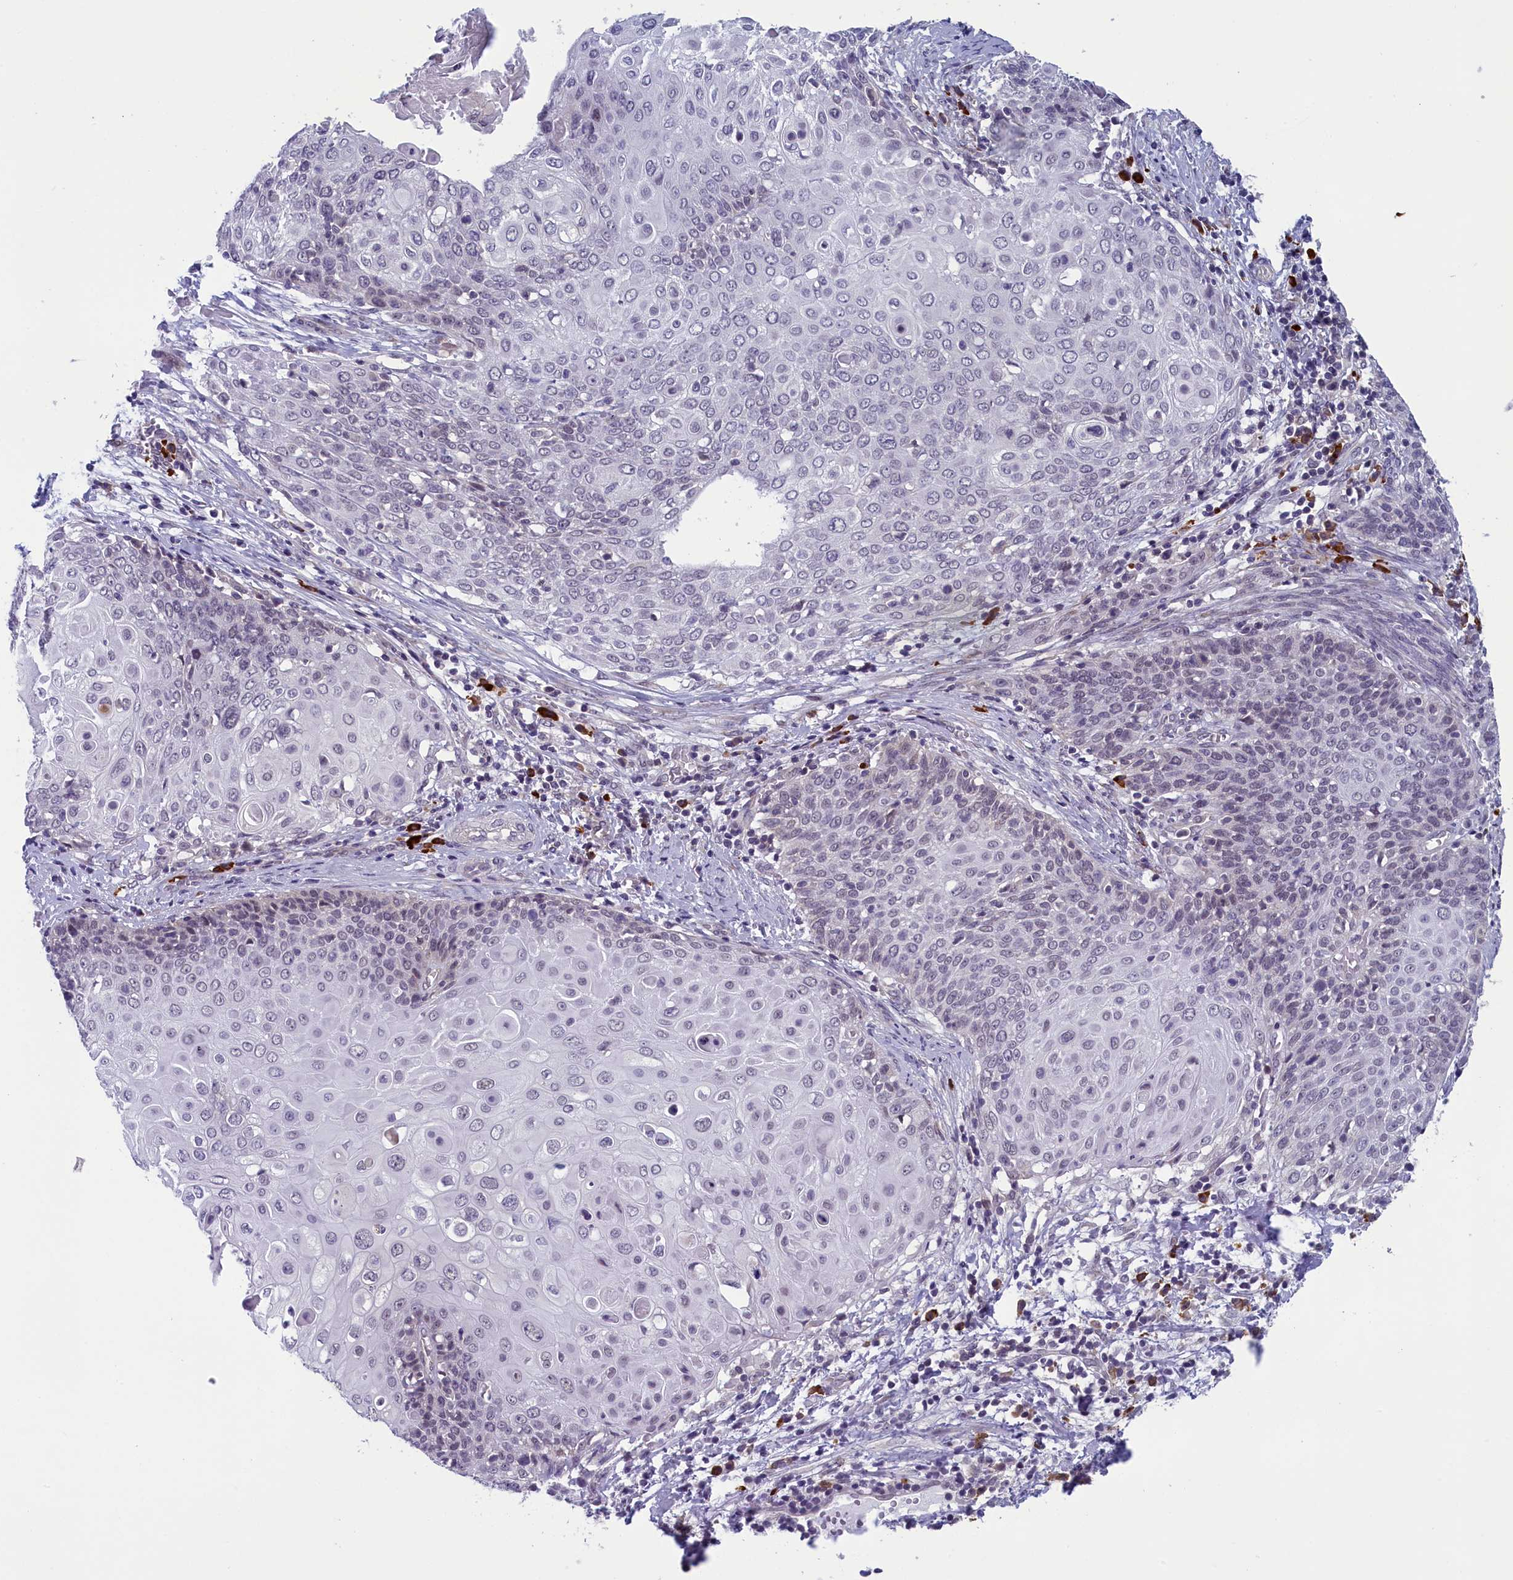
{"staining": {"intensity": "negative", "quantity": "none", "location": "none"}, "tissue": "cervical cancer", "cell_type": "Tumor cells", "image_type": "cancer", "snomed": [{"axis": "morphology", "description": "Squamous cell carcinoma, NOS"}, {"axis": "topography", "description": "Cervix"}], "caption": "Immunohistochemistry (IHC) histopathology image of human squamous cell carcinoma (cervical) stained for a protein (brown), which displays no expression in tumor cells.", "gene": "CNEP1R1", "patient": {"sex": "female", "age": 39}}